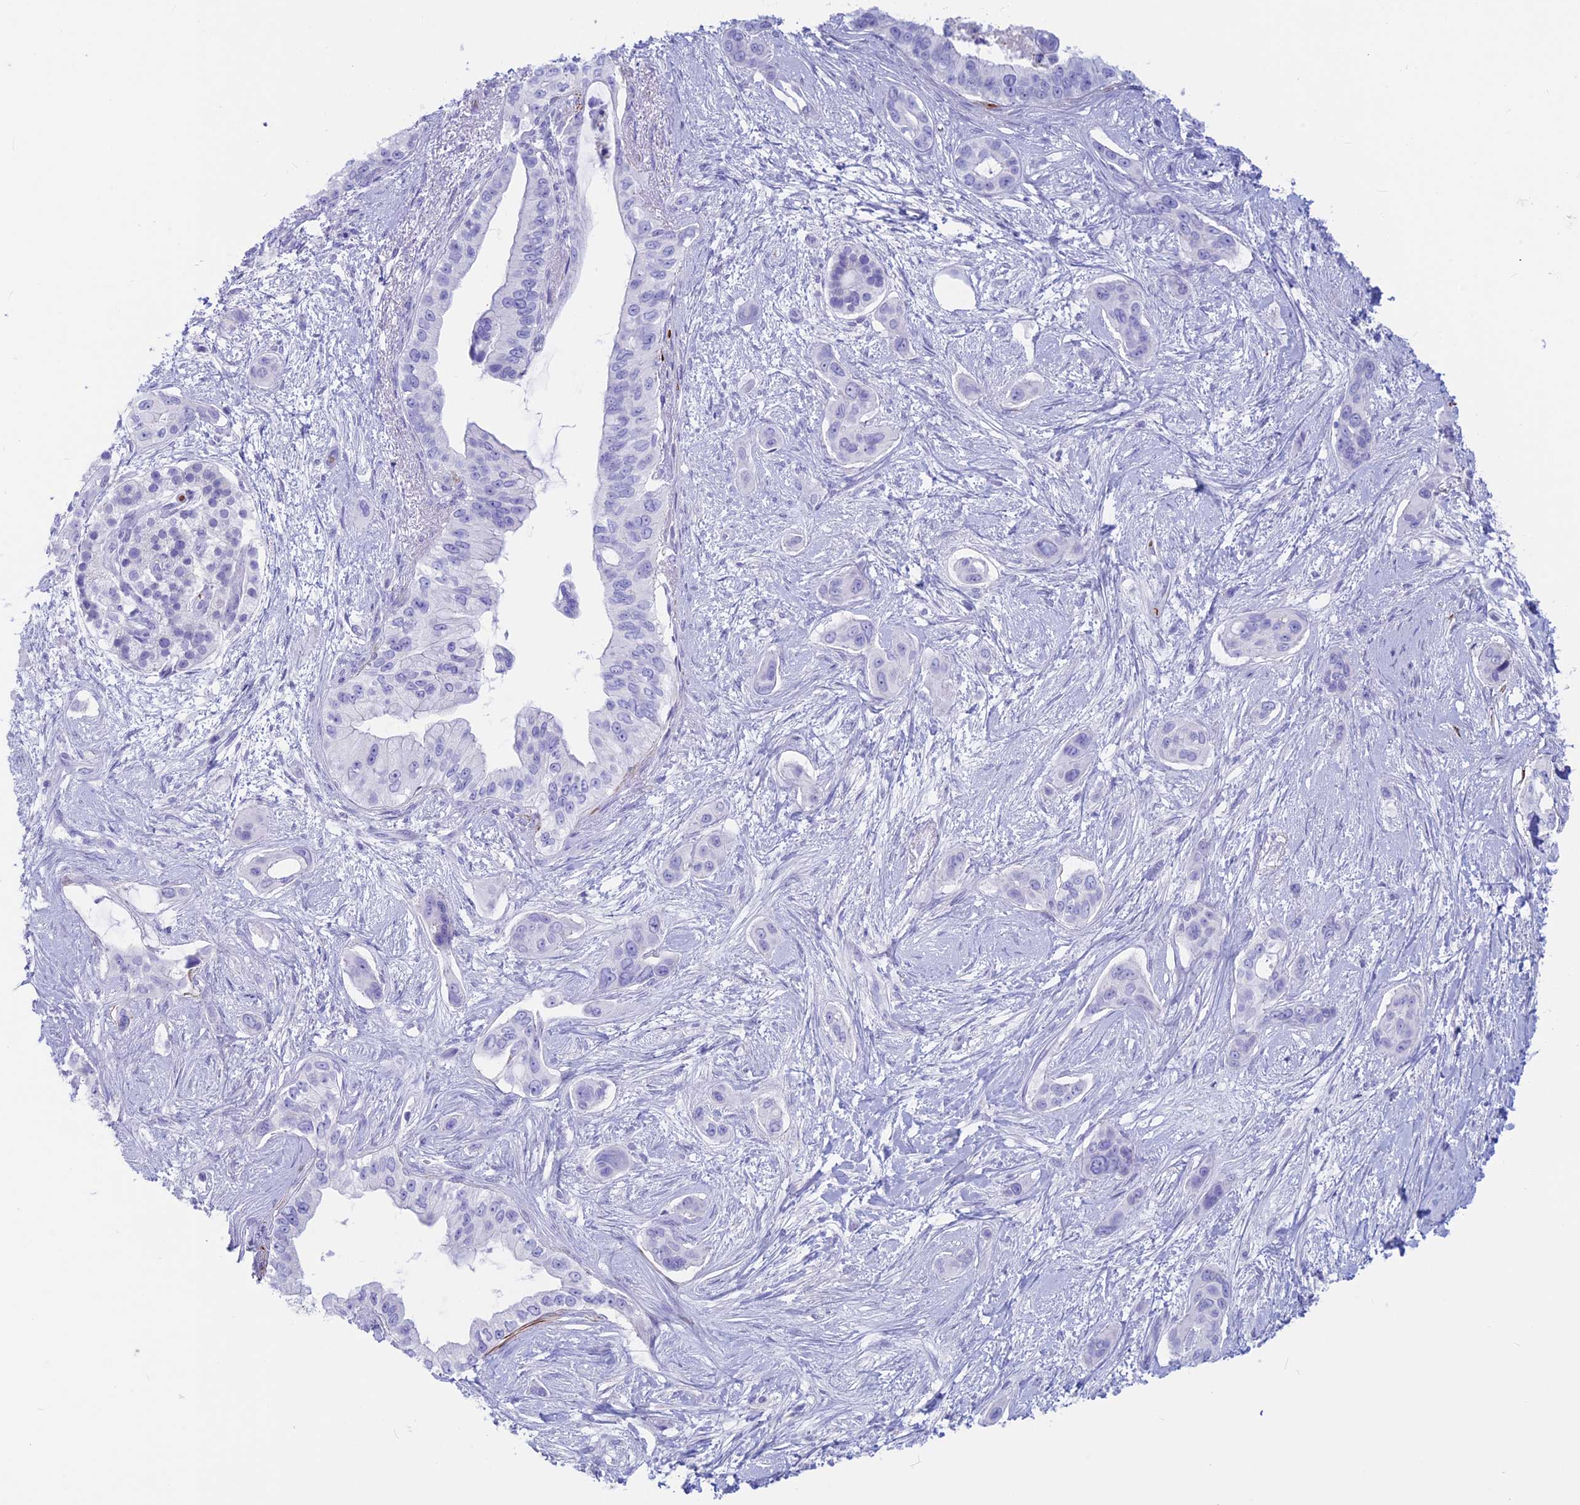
{"staining": {"intensity": "negative", "quantity": "none", "location": "none"}, "tissue": "pancreatic cancer", "cell_type": "Tumor cells", "image_type": "cancer", "snomed": [{"axis": "morphology", "description": "Adenocarcinoma, NOS"}, {"axis": "topography", "description": "Pancreas"}], "caption": "Photomicrograph shows no significant protein staining in tumor cells of pancreatic adenocarcinoma. Nuclei are stained in blue.", "gene": "GAPDHS", "patient": {"sex": "male", "age": 72}}